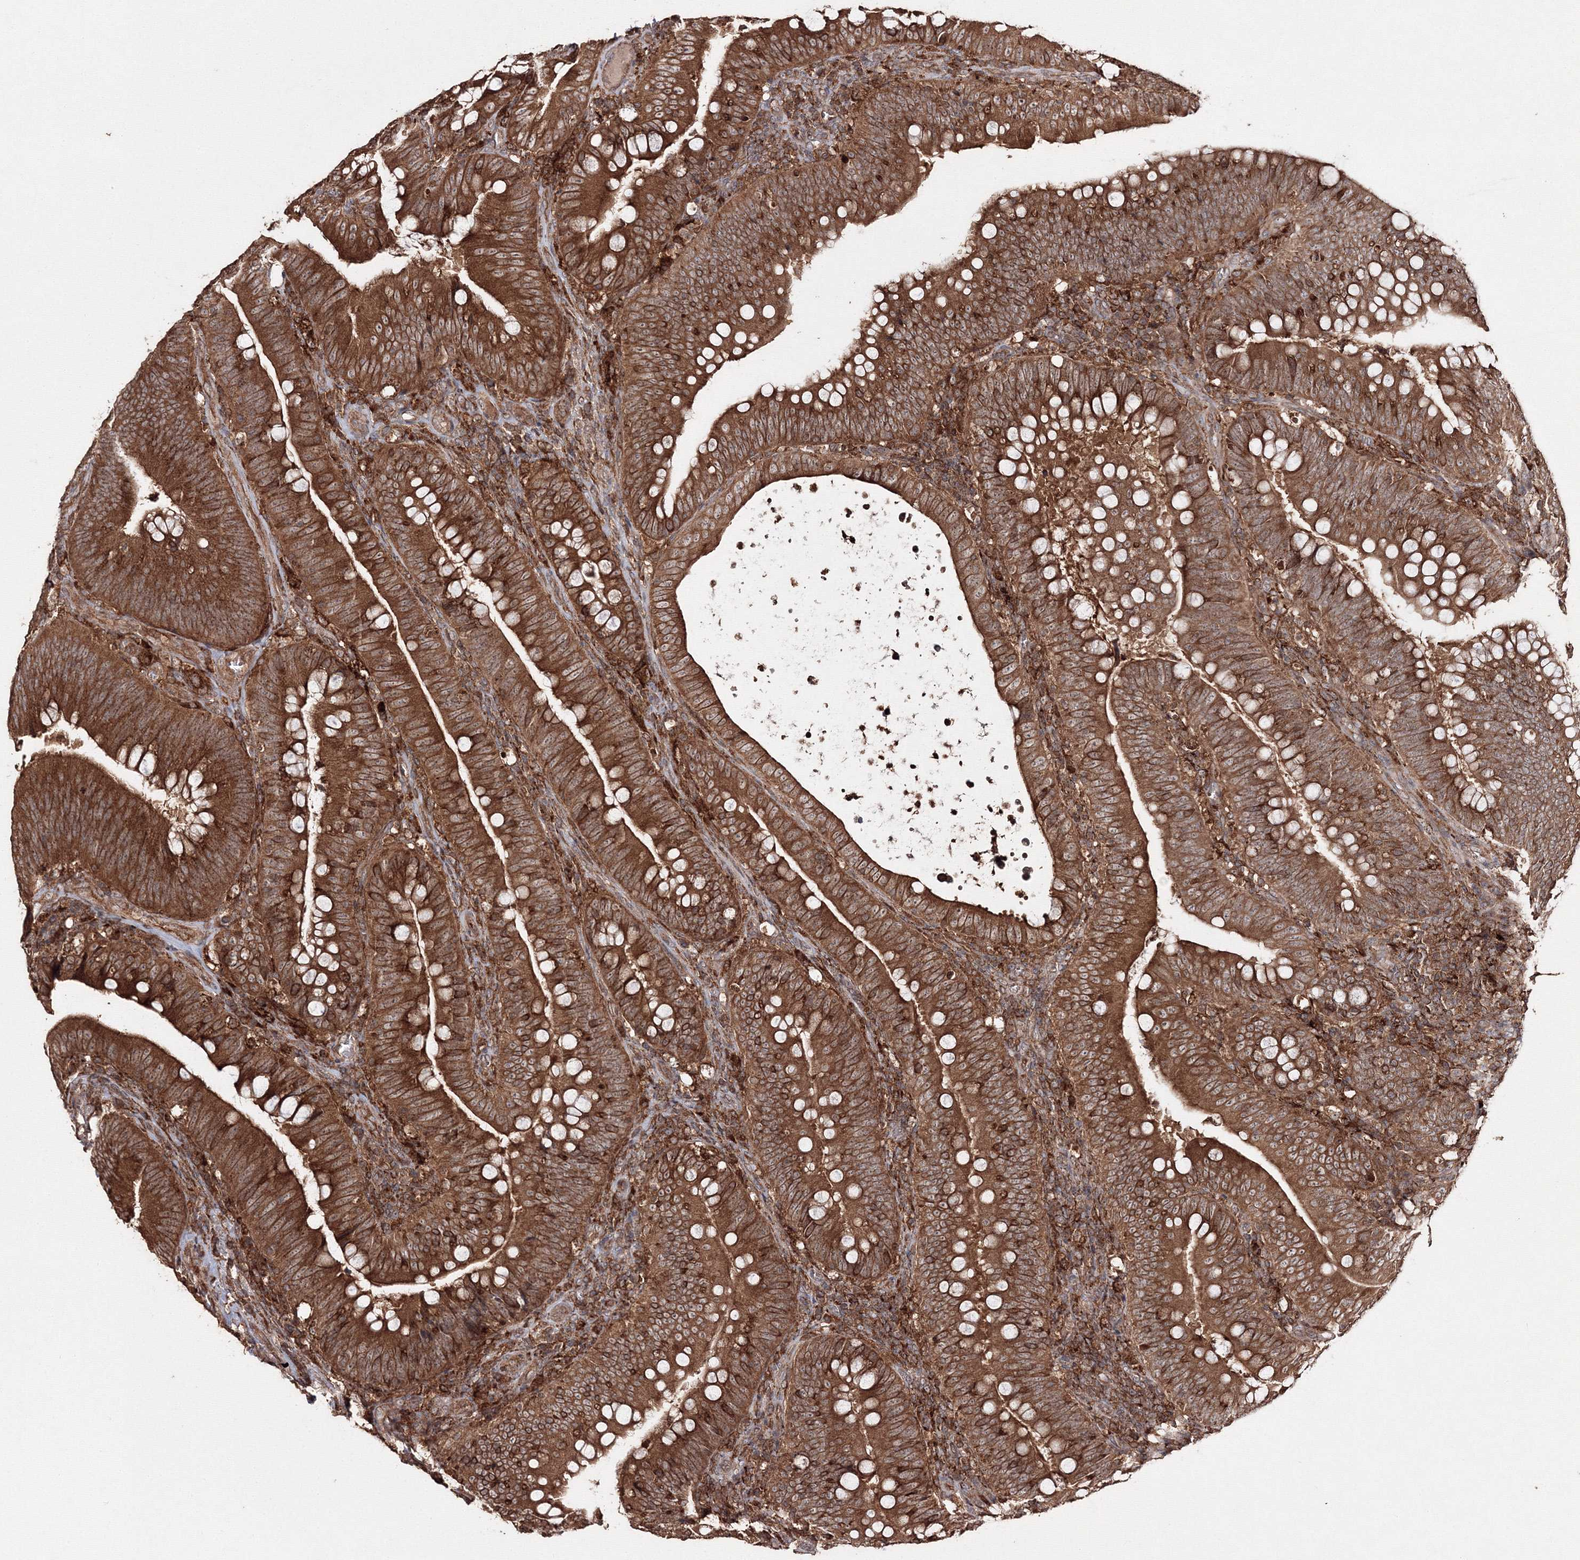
{"staining": {"intensity": "strong", "quantity": ">75%", "location": "cytoplasmic/membranous"}, "tissue": "colorectal cancer", "cell_type": "Tumor cells", "image_type": "cancer", "snomed": [{"axis": "morphology", "description": "Normal tissue, NOS"}, {"axis": "topography", "description": "Colon"}], "caption": "This is a photomicrograph of immunohistochemistry (IHC) staining of colorectal cancer, which shows strong expression in the cytoplasmic/membranous of tumor cells.", "gene": "DDO", "patient": {"sex": "female", "age": 82}}